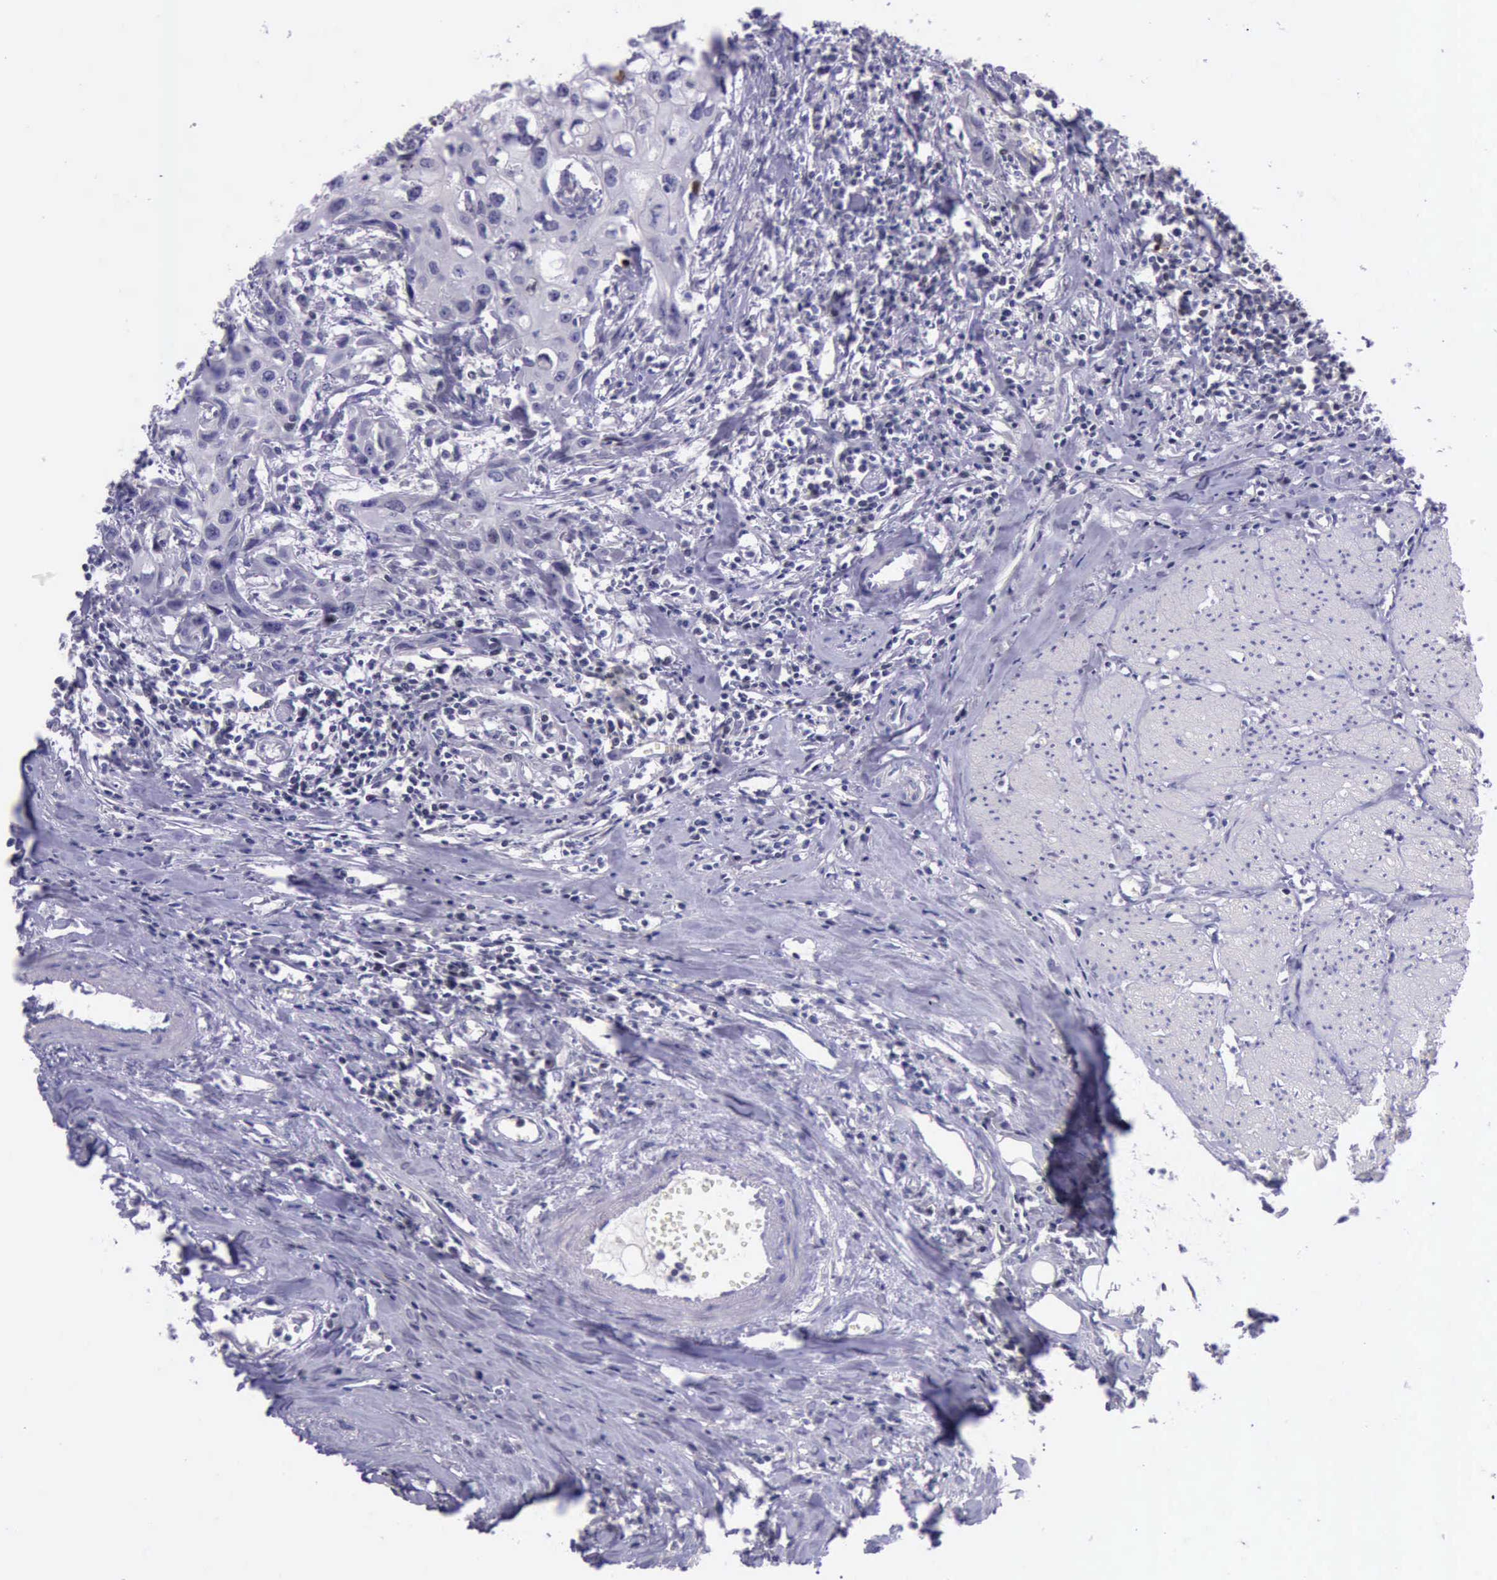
{"staining": {"intensity": "strong", "quantity": "<25%", "location": "nuclear"}, "tissue": "urothelial cancer", "cell_type": "Tumor cells", "image_type": "cancer", "snomed": [{"axis": "morphology", "description": "Urothelial carcinoma, High grade"}, {"axis": "topography", "description": "Urinary bladder"}], "caption": "Urothelial cancer was stained to show a protein in brown. There is medium levels of strong nuclear positivity in about <25% of tumor cells. Ihc stains the protein of interest in brown and the nuclei are stained blue.", "gene": "PARP1", "patient": {"sex": "male", "age": 54}}